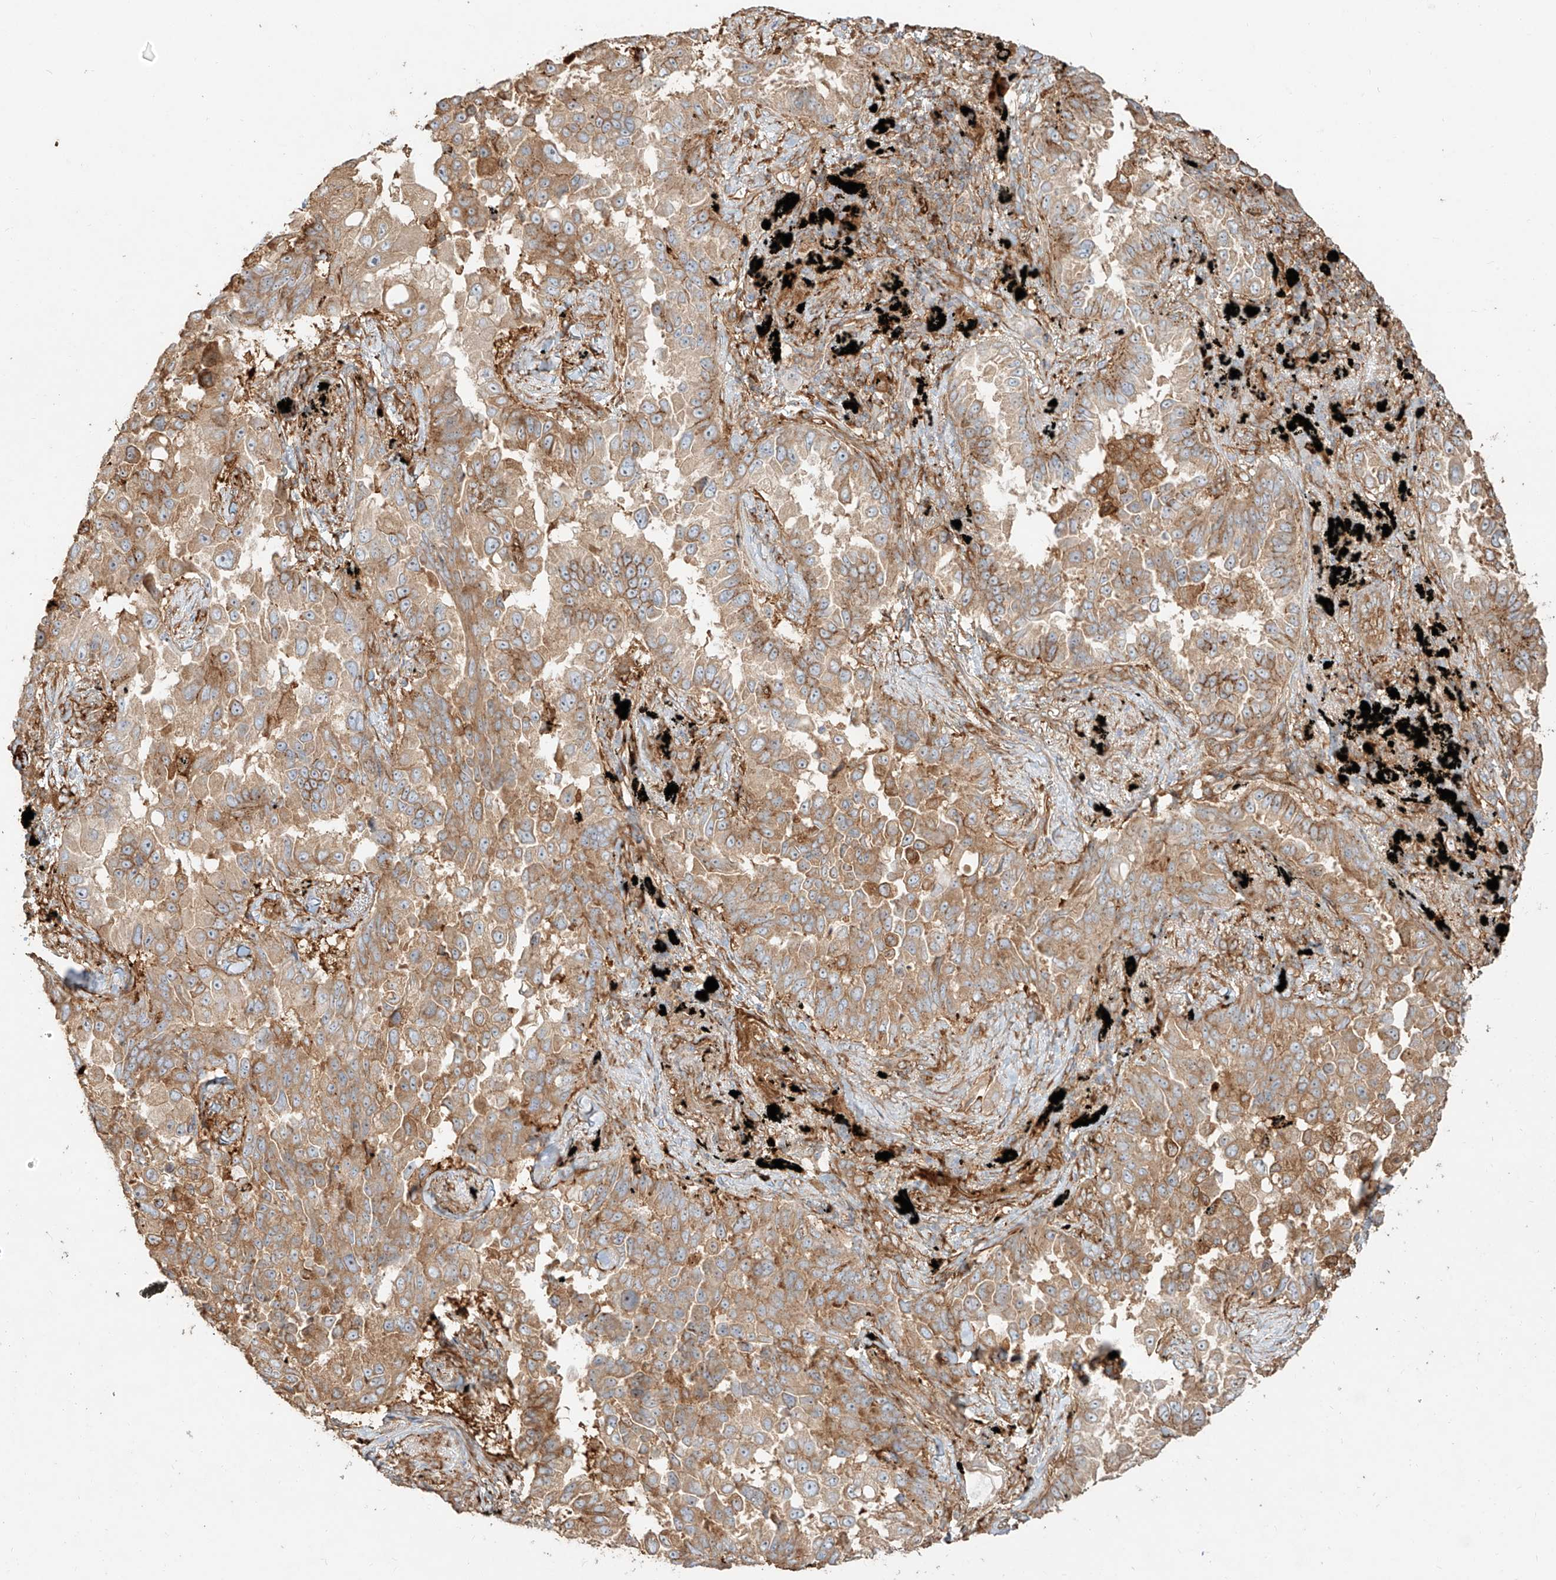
{"staining": {"intensity": "moderate", "quantity": ">75%", "location": "cytoplasmic/membranous"}, "tissue": "lung cancer", "cell_type": "Tumor cells", "image_type": "cancer", "snomed": [{"axis": "morphology", "description": "Adenocarcinoma, NOS"}, {"axis": "topography", "description": "Lung"}], "caption": "A medium amount of moderate cytoplasmic/membranous staining is appreciated in about >75% of tumor cells in adenocarcinoma (lung) tissue.", "gene": "SNX9", "patient": {"sex": "female", "age": 67}}